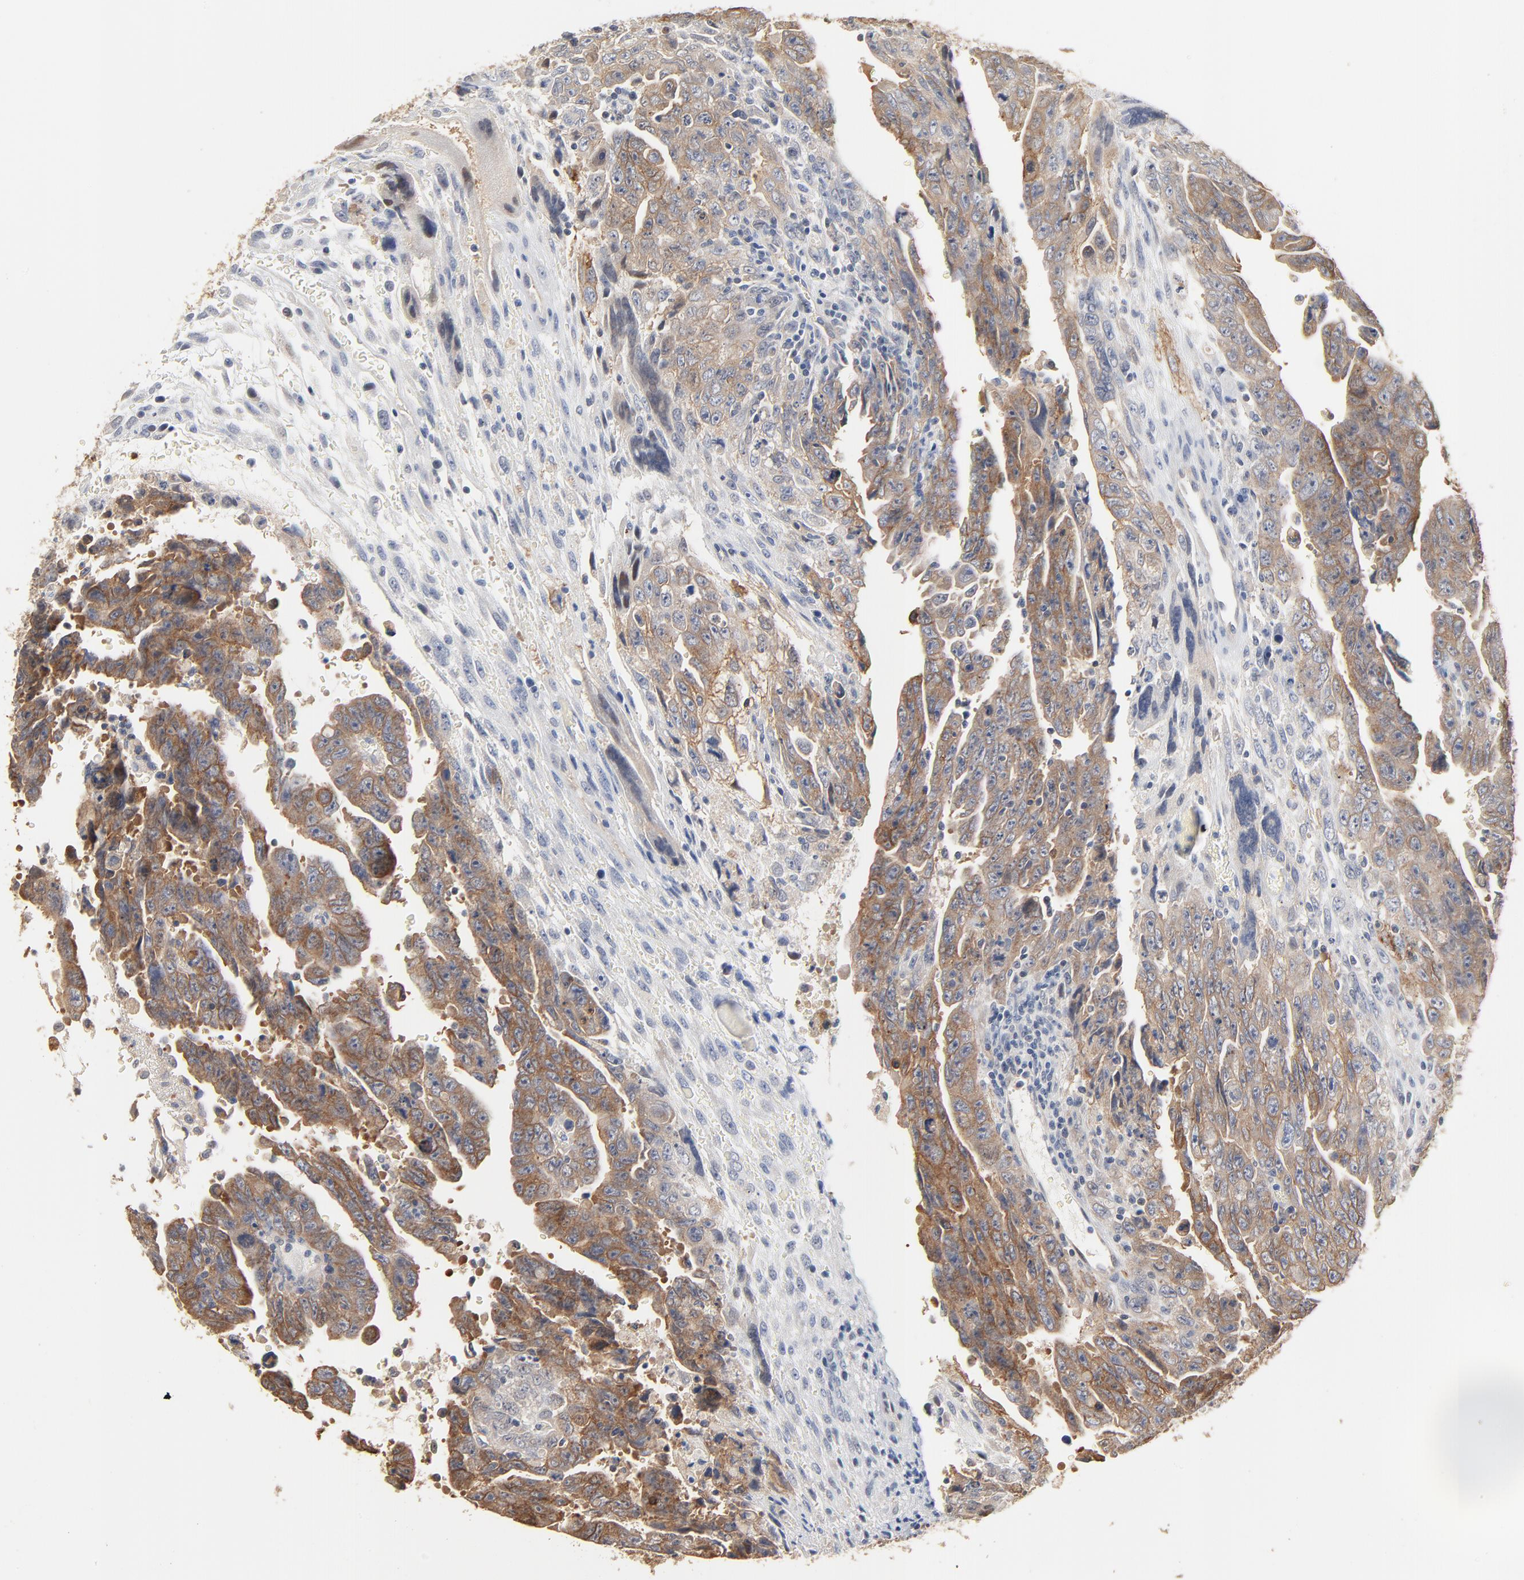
{"staining": {"intensity": "moderate", "quantity": ">75%", "location": "cytoplasmic/membranous"}, "tissue": "testis cancer", "cell_type": "Tumor cells", "image_type": "cancer", "snomed": [{"axis": "morphology", "description": "Carcinoma, Embryonal, NOS"}, {"axis": "topography", "description": "Testis"}], "caption": "Tumor cells show medium levels of moderate cytoplasmic/membranous expression in about >75% of cells in human testis cancer (embryonal carcinoma). (brown staining indicates protein expression, while blue staining denotes nuclei).", "gene": "EPCAM", "patient": {"sex": "male", "age": 28}}